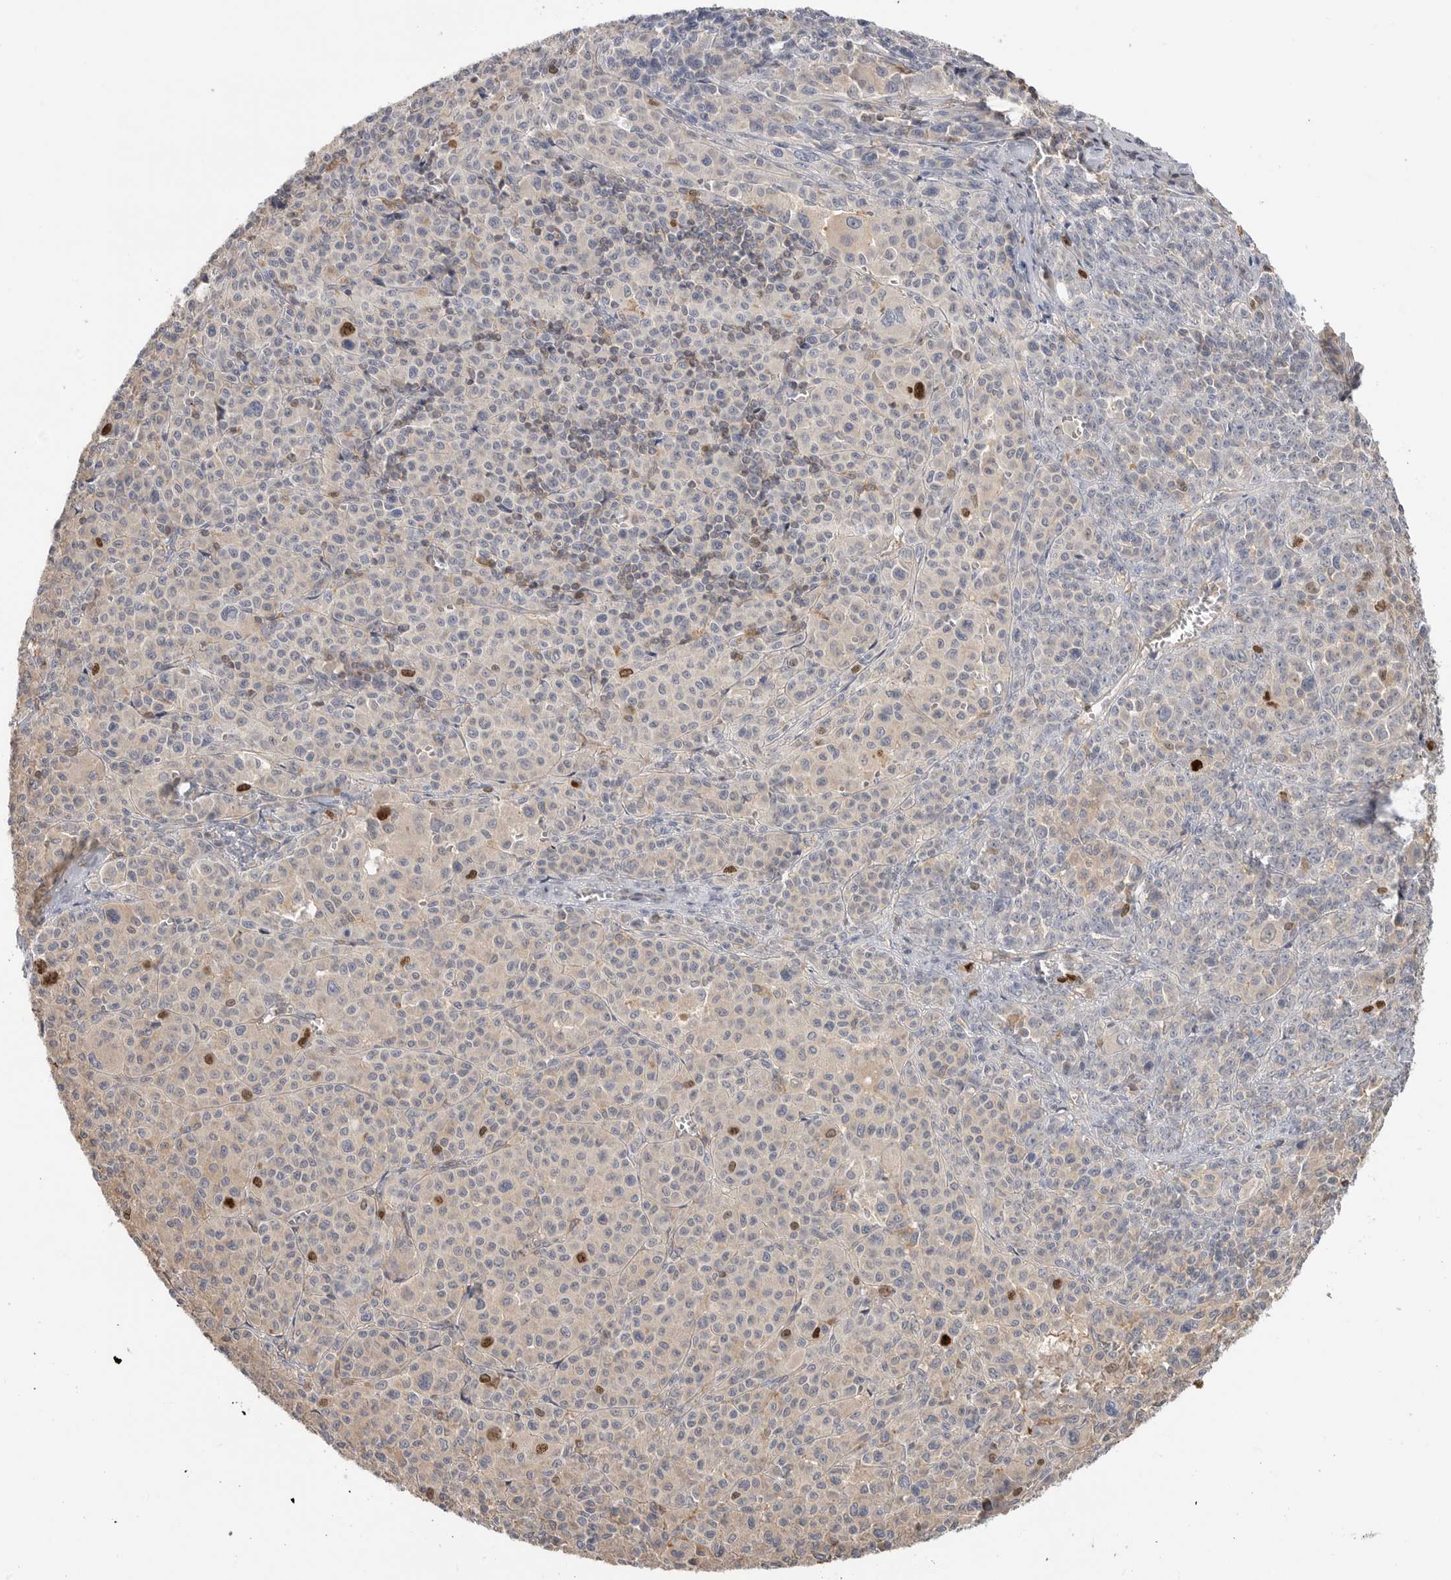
{"staining": {"intensity": "strong", "quantity": "<25%", "location": "nuclear"}, "tissue": "melanoma", "cell_type": "Tumor cells", "image_type": "cancer", "snomed": [{"axis": "morphology", "description": "Malignant melanoma, Metastatic site"}, {"axis": "topography", "description": "Skin"}], "caption": "This is an image of immunohistochemistry (IHC) staining of melanoma, which shows strong positivity in the nuclear of tumor cells.", "gene": "TOP2A", "patient": {"sex": "female", "age": 74}}